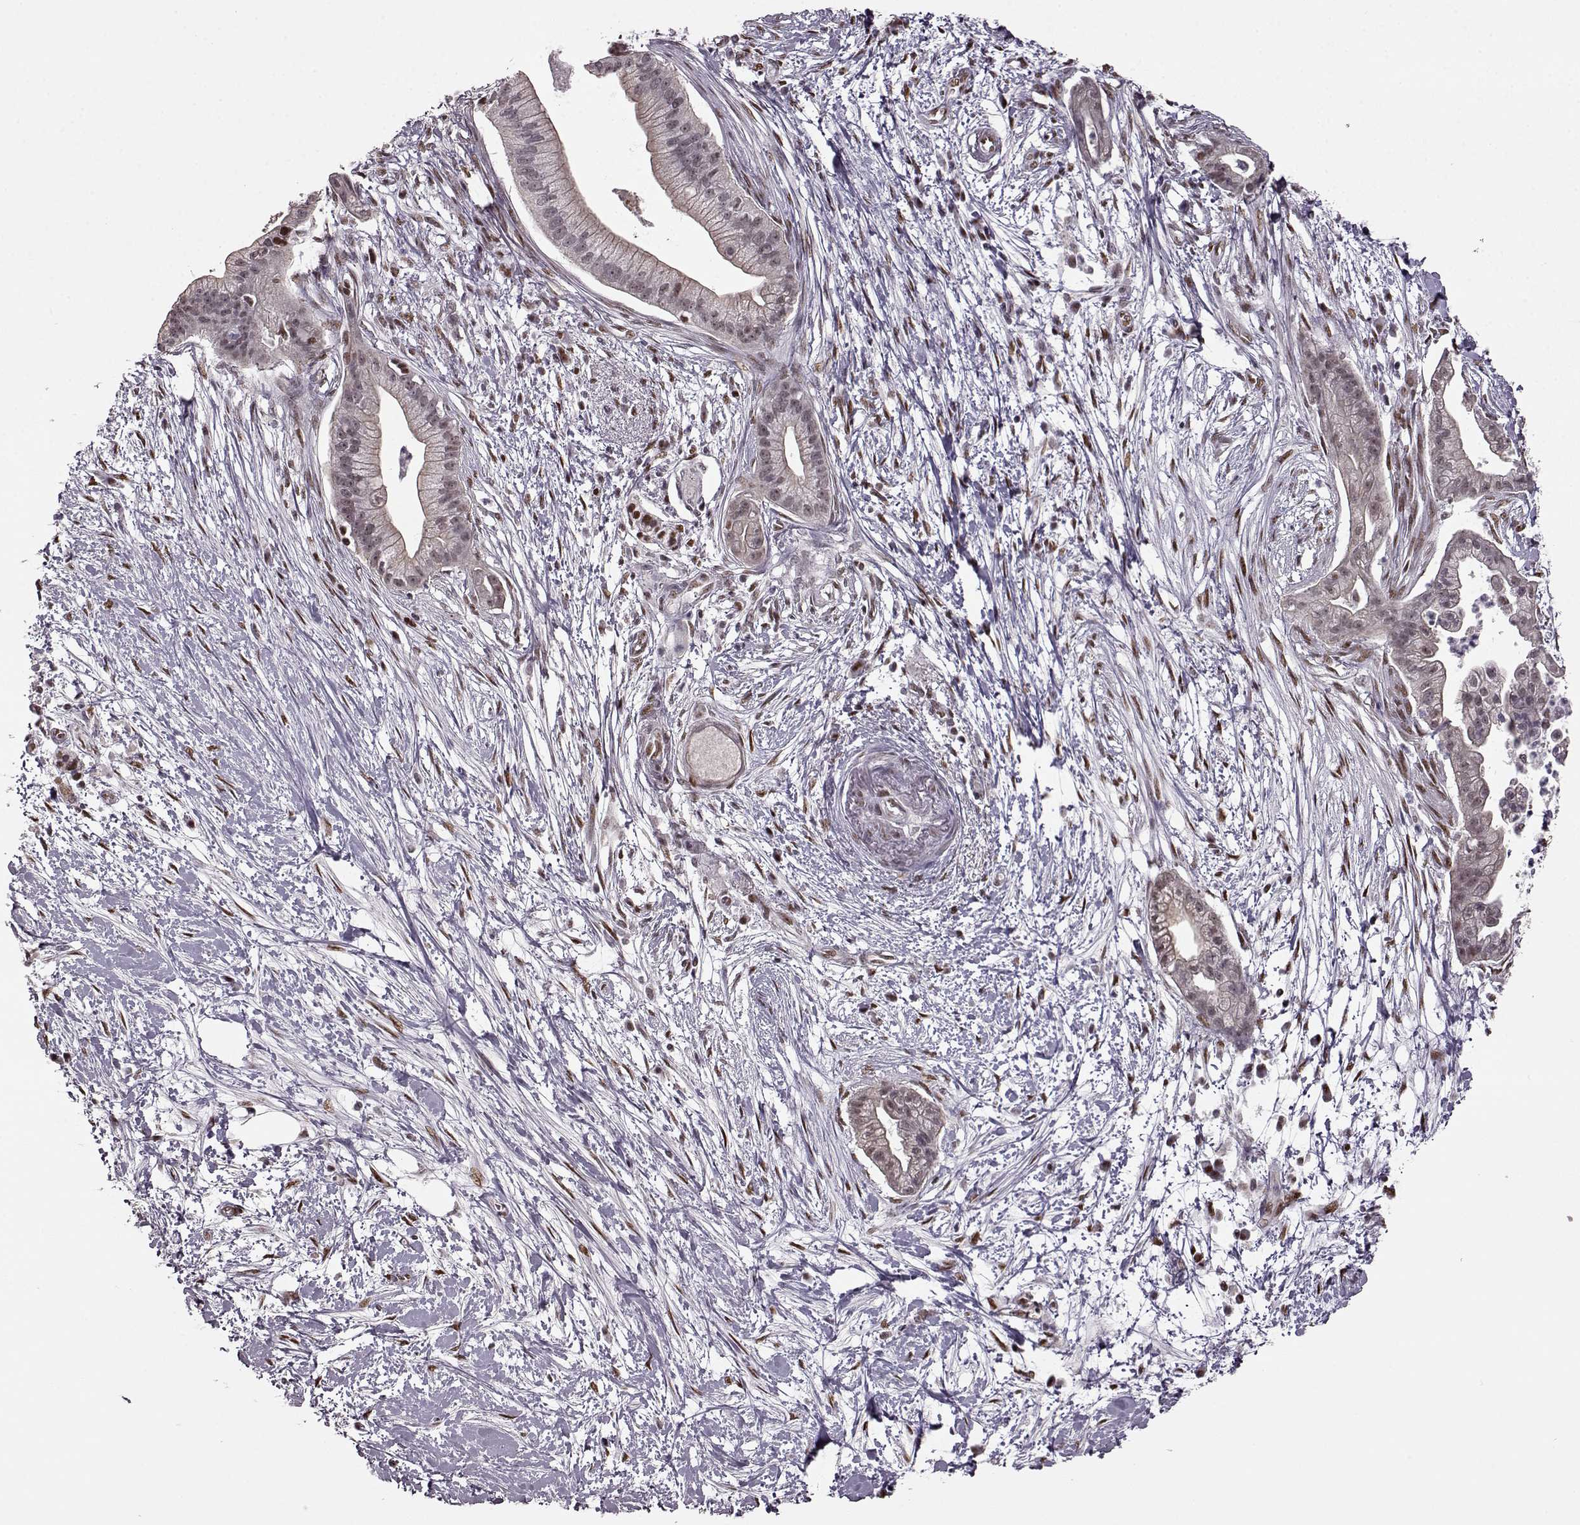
{"staining": {"intensity": "weak", "quantity": "<25%", "location": "nuclear"}, "tissue": "pancreatic cancer", "cell_type": "Tumor cells", "image_type": "cancer", "snomed": [{"axis": "morphology", "description": "Normal tissue, NOS"}, {"axis": "morphology", "description": "Adenocarcinoma, NOS"}, {"axis": "topography", "description": "Lymph node"}, {"axis": "topography", "description": "Pancreas"}], "caption": "DAB immunohistochemical staining of human adenocarcinoma (pancreatic) displays no significant positivity in tumor cells. The staining was performed using DAB (3,3'-diaminobenzidine) to visualize the protein expression in brown, while the nuclei were stained in blue with hematoxylin (Magnification: 20x).", "gene": "FTO", "patient": {"sex": "female", "age": 58}}